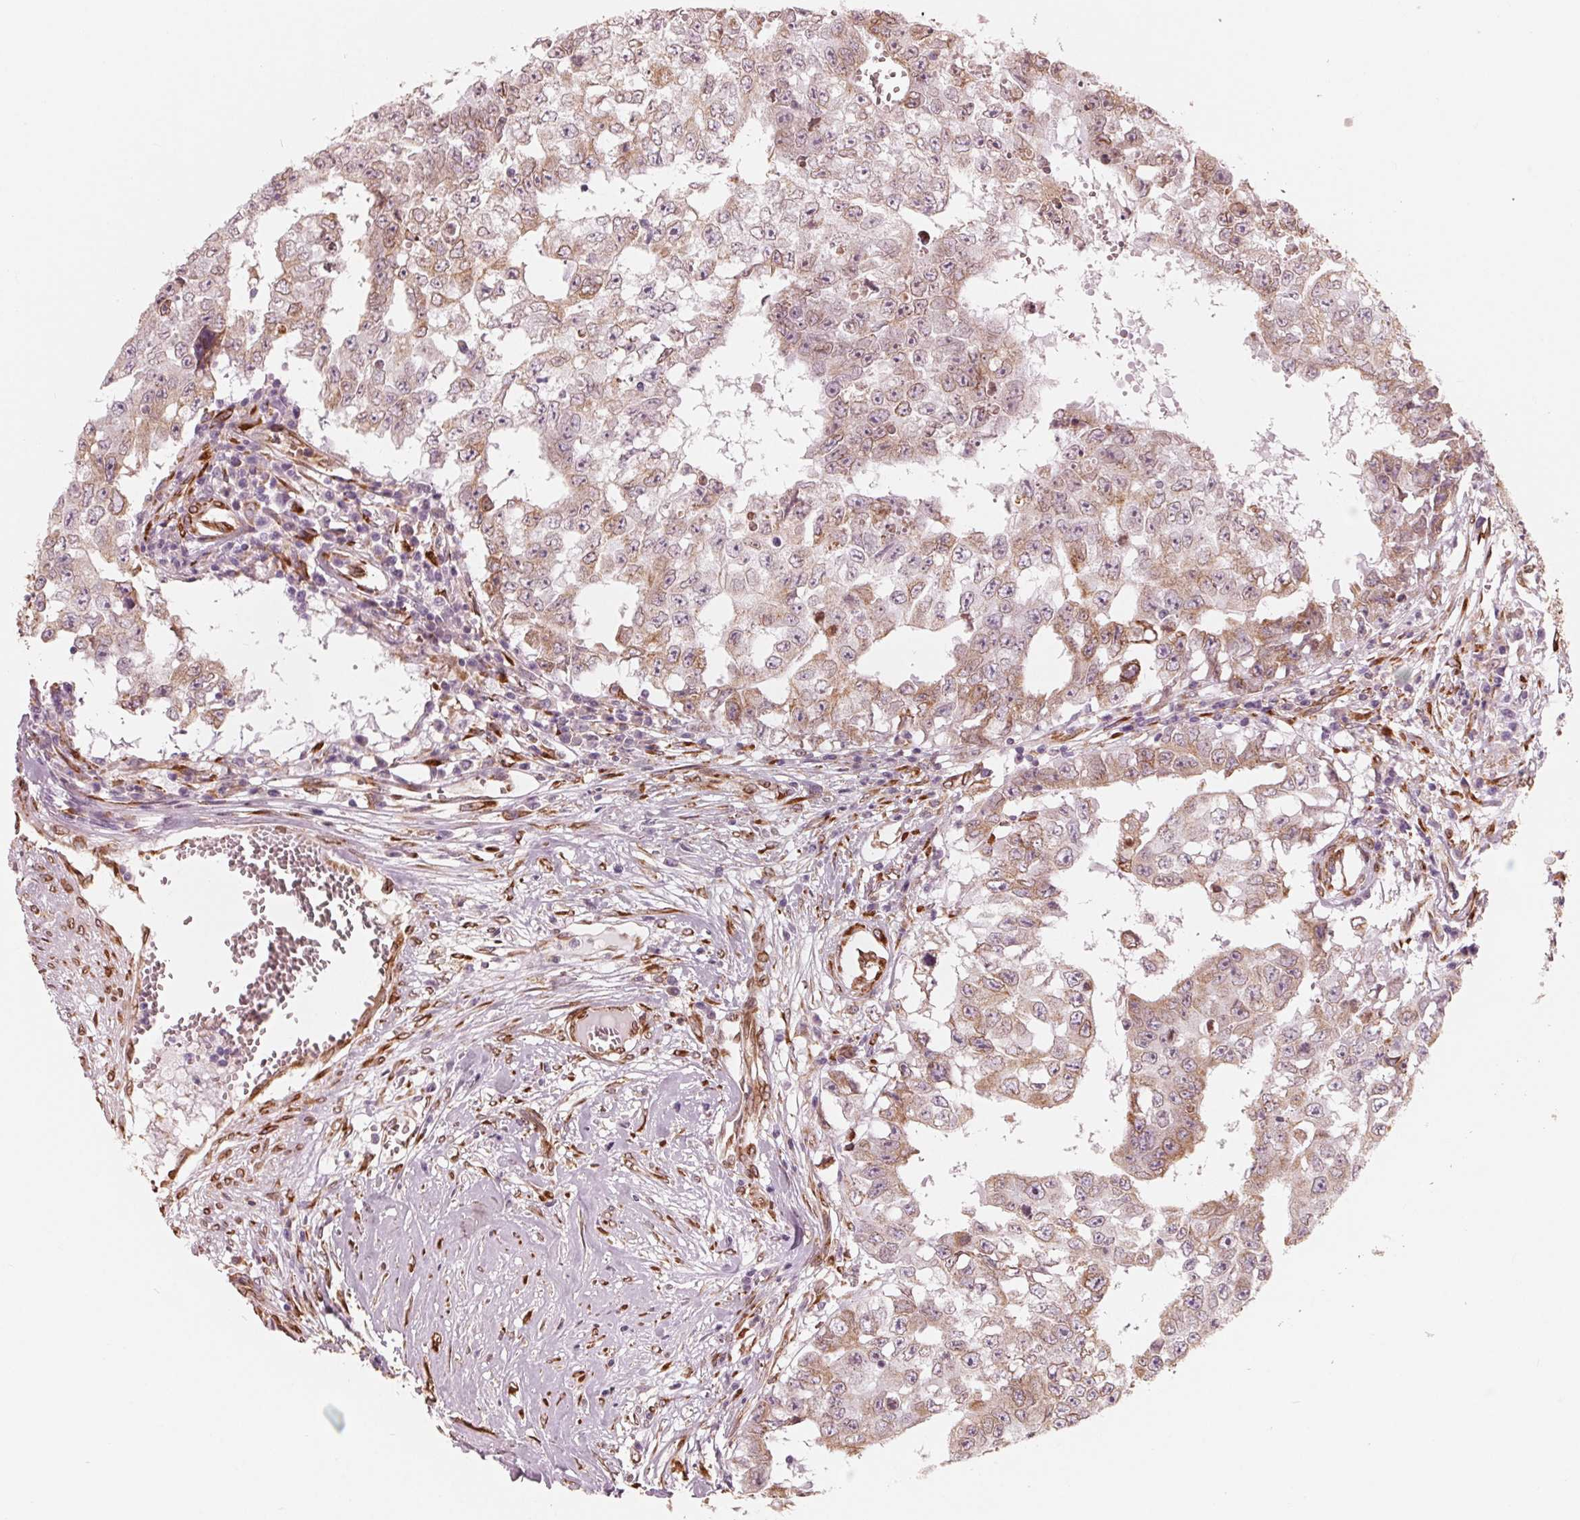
{"staining": {"intensity": "weak", "quantity": "25%-75%", "location": "cytoplasmic/membranous"}, "tissue": "testis cancer", "cell_type": "Tumor cells", "image_type": "cancer", "snomed": [{"axis": "morphology", "description": "Carcinoma, Embryonal, NOS"}, {"axis": "topography", "description": "Testis"}], "caption": "Weak cytoplasmic/membranous staining for a protein is identified in approximately 25%-75% of tumor cells of embryonal carcinoma (testis) using immunohistochemistry (IHC).", "gene": "IKBIP", "patient": {"sex": "male", "age": 36}}